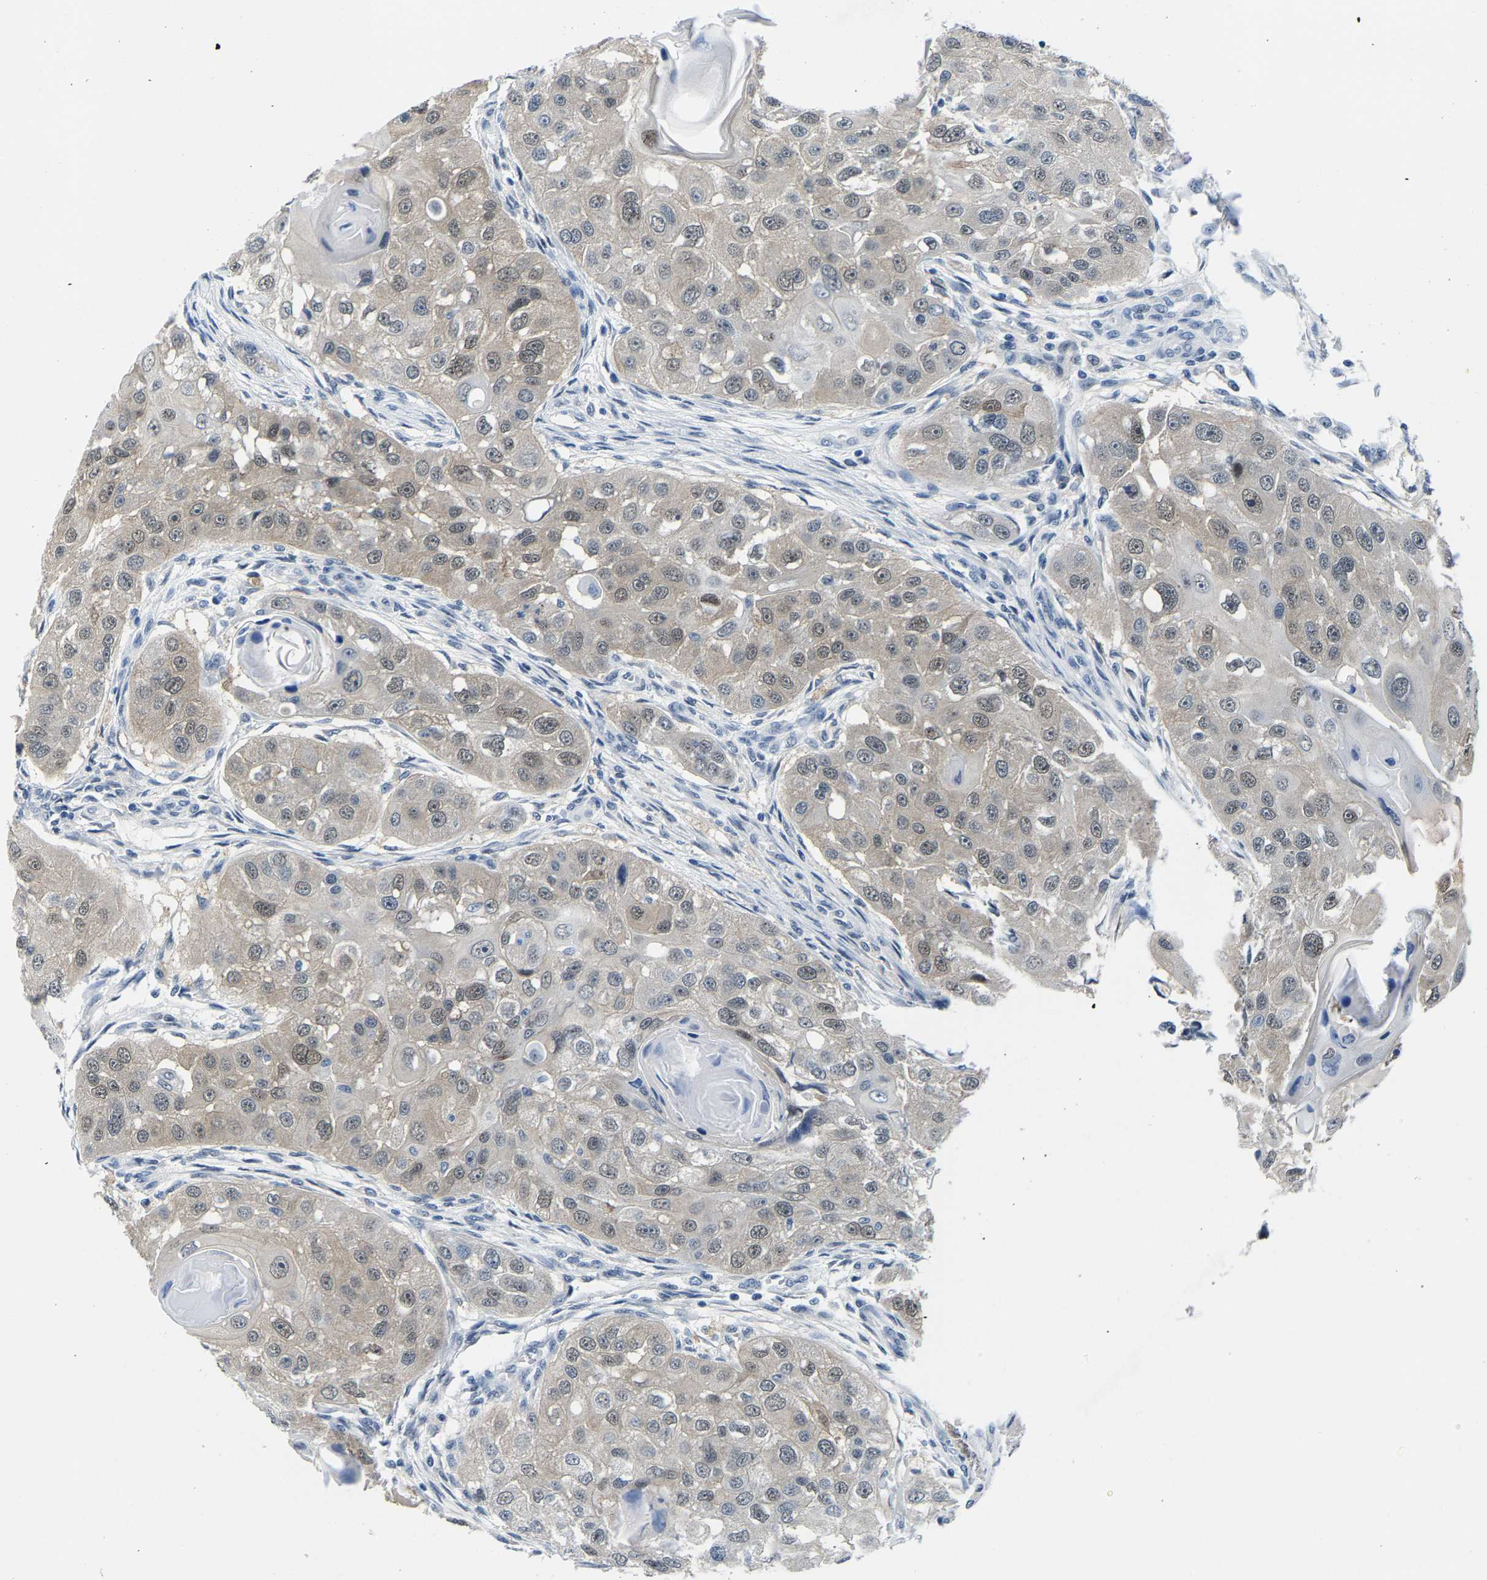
{"staining": {"intensity": "weak", "quantity": "<25%", "location": "cytoplasmic/membranous"}, "tissue": "head and neck cancer", "cell_type": "Tumor cells", "image_type": "cancer", "snomed": [{"axis": "morphology", "description": "Normal tissue, NOS"}, {"axis": "morphology", "description": "Squamous cell carcinoma, NOS"}, {"axis": "topography", "description": "Skeletal muscle"}, {"axis": "topography", "description": "Head-Neck"}], "caption": "Micrograph shows no significant protein staining in tumor cells of head and neck cancer.", "gene": "SSH3", "patient": {"sex": "male", "age": 51}}